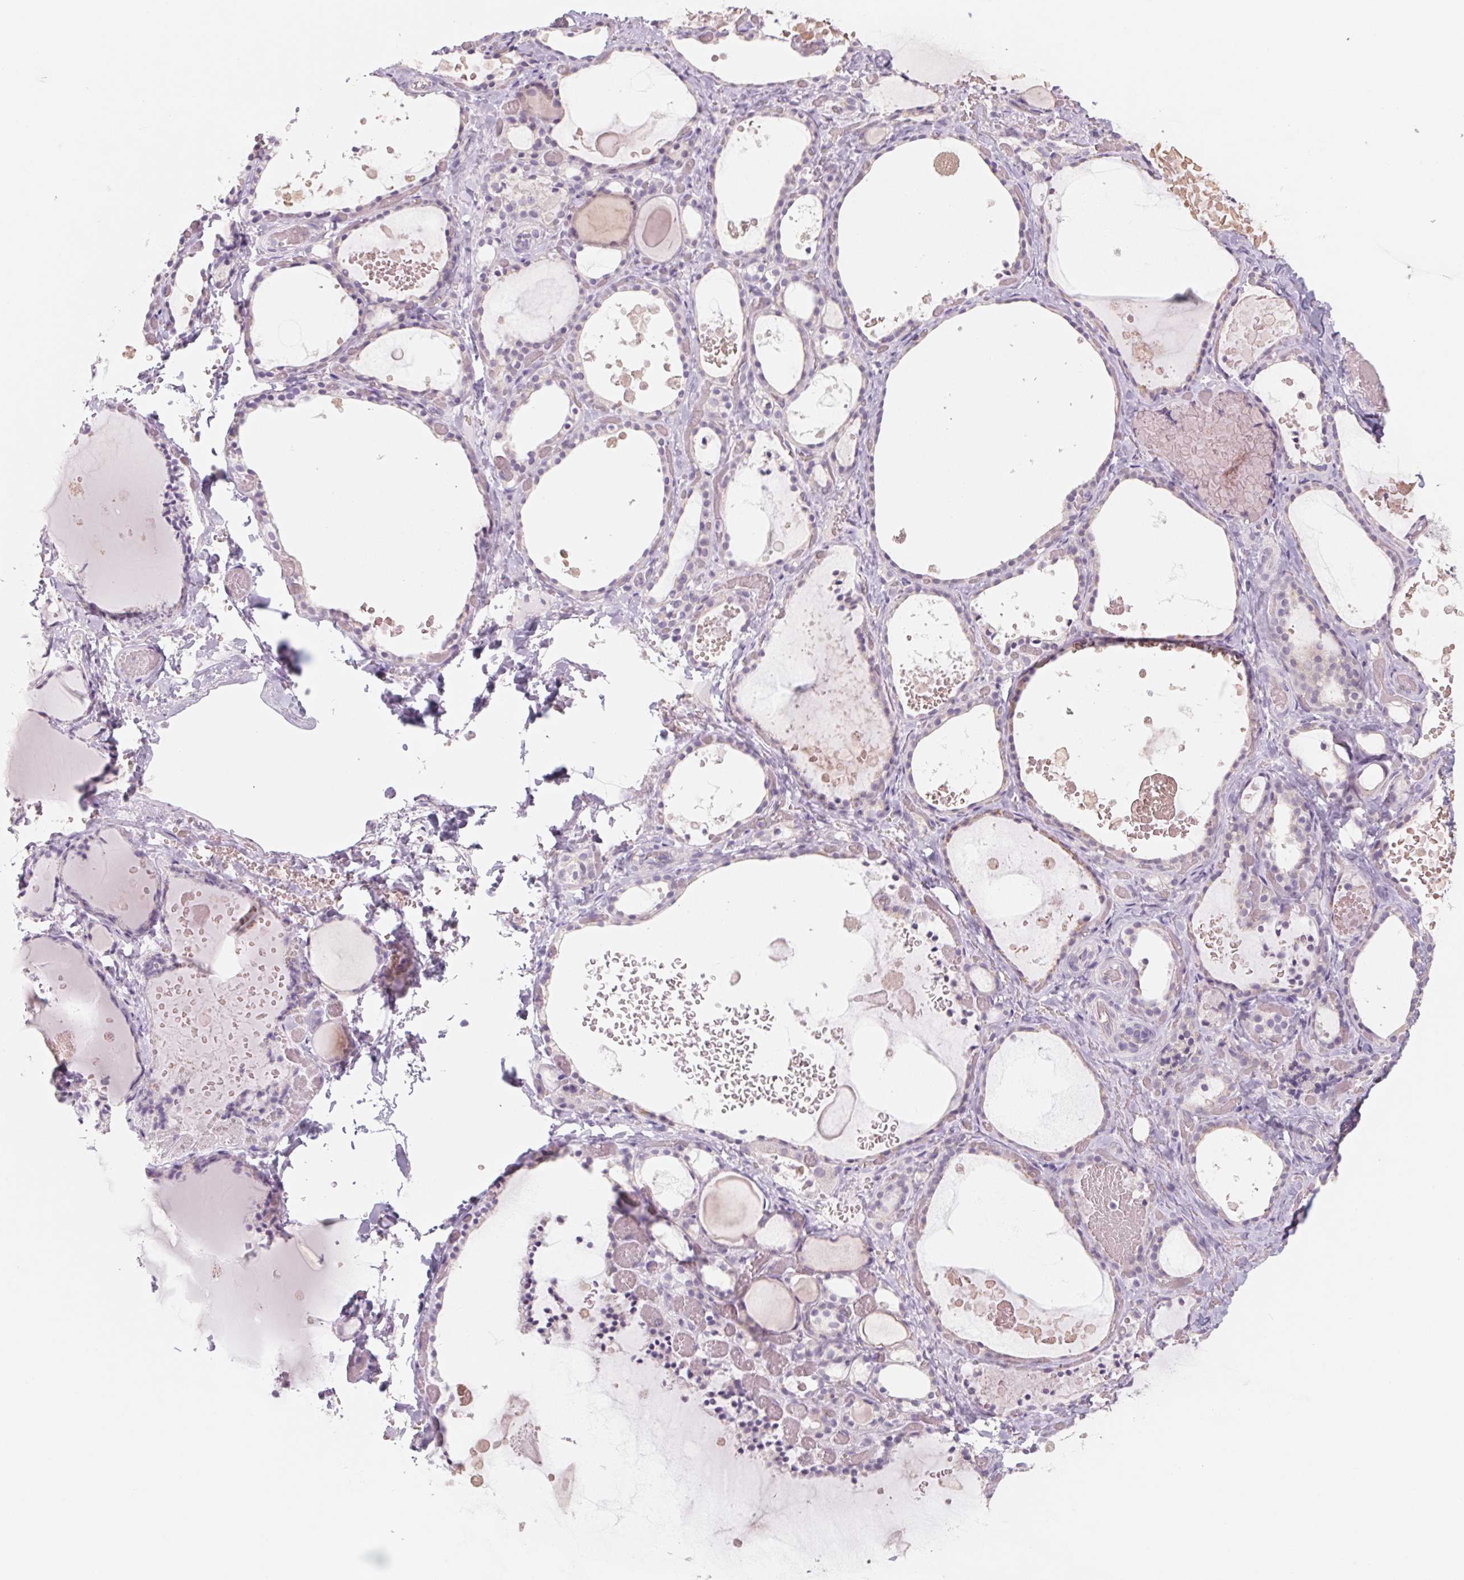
{"staining": {"intensity": "negative", "quantity": "none", "location": "none"}, "tissue": "thyroid gland", "cell_type": "Glandular cells", "image_type": "normal", "snomed": [{"axis": "morphology", "description": "Normal tissue, NOS"}, {"axis": "topography", "description": "Thyroid gland"}], "caption": "High power microscopy photomicrograph of an immunohistochemistry image of normal thyroid gland, revealing no significant expression in glandular cells.", "gene": "POU1F1", "patient": {"sex": "female", "age": 56}}